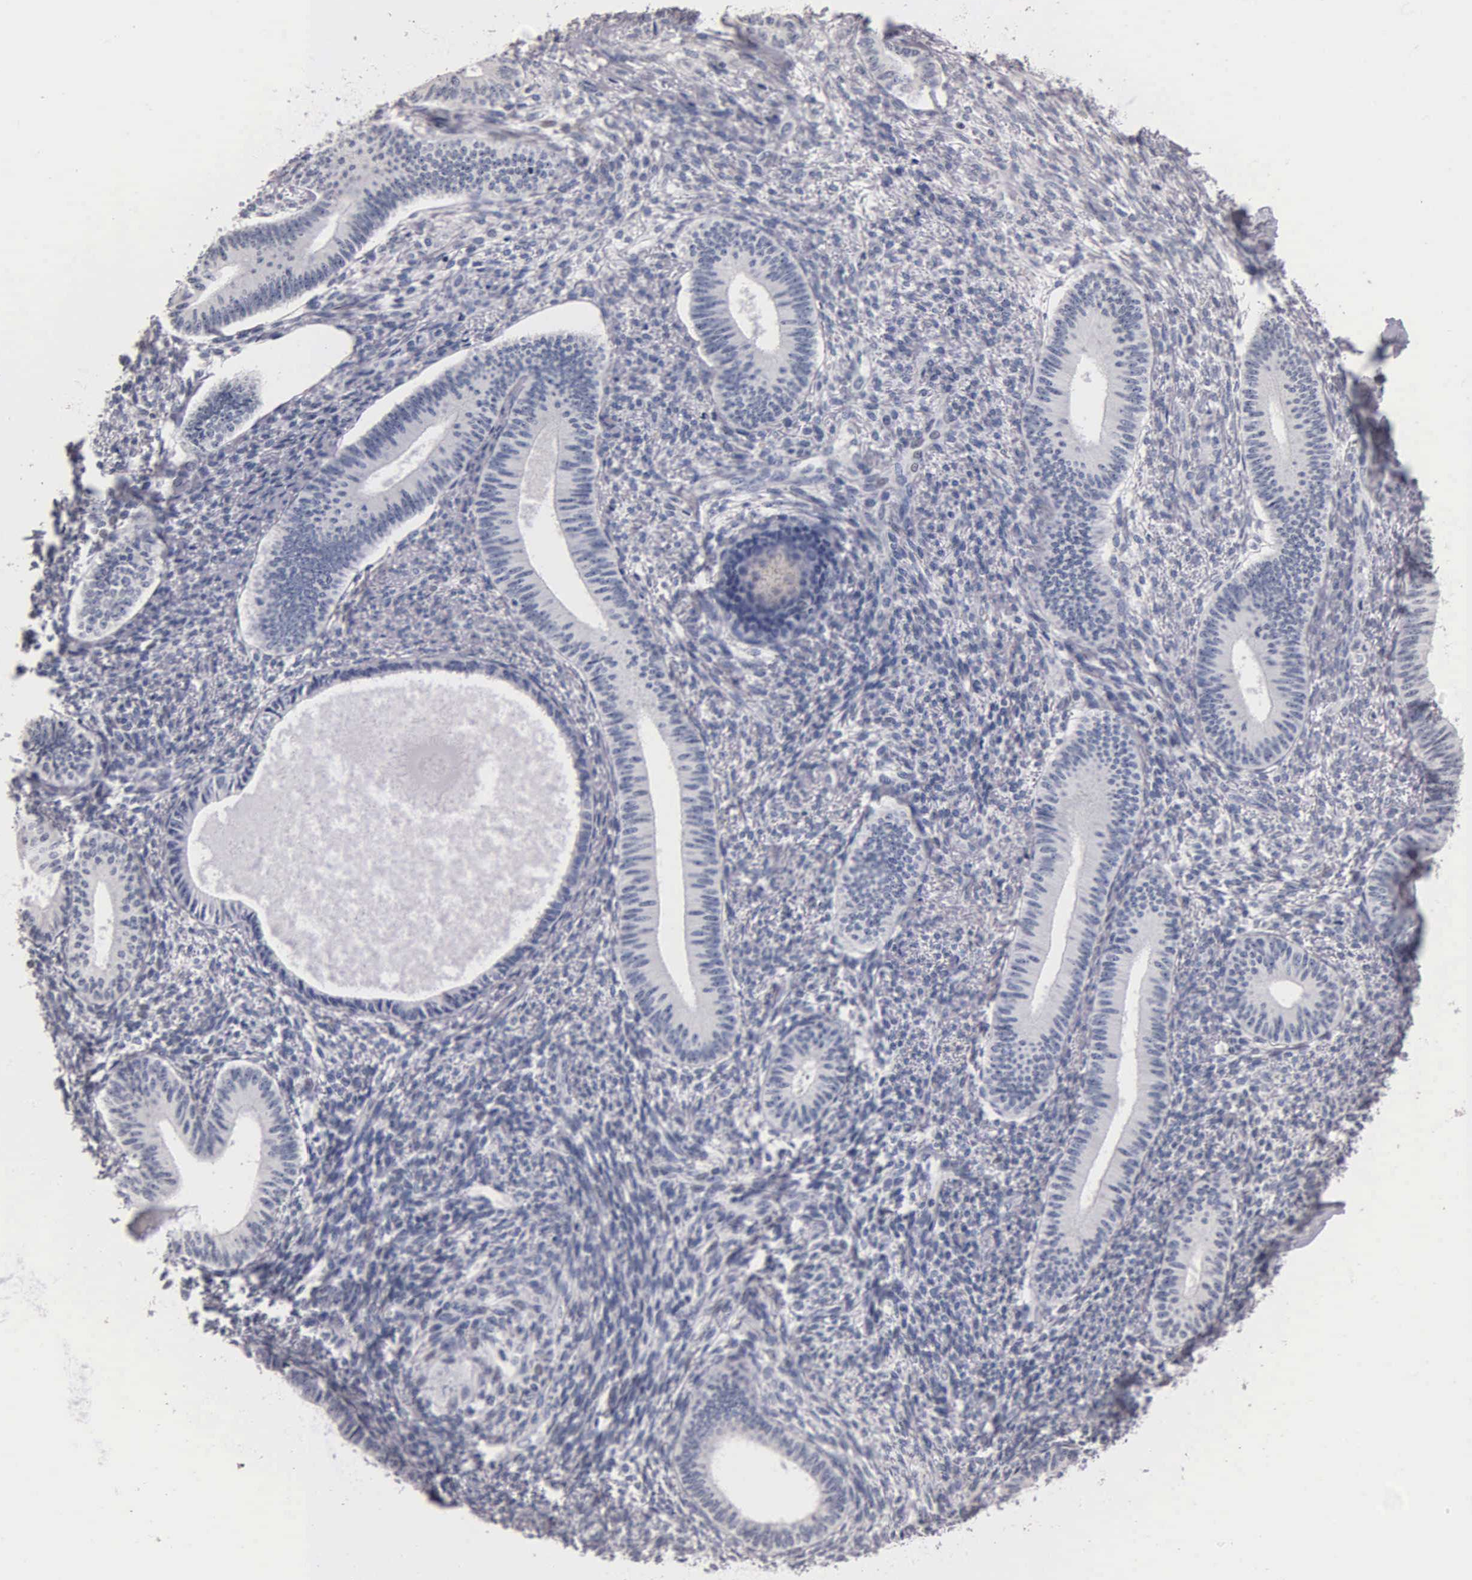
{"staining": {"intensity": "negative", "quantity": "none", "location": "none"}, "tissue": "endometrium", "cell_type": "Cells in endometrial stroma", "image_type": "normal", "snomed": [{"axis": "morphology", "description": "Normal tissue, NOS"}, {"axis": "topography", "description": "Endometrium"}], "caption": "Immunohistochemical staining of unremarkable human endometrium shows no significant expression in cells in endometrial stroma. (DAB (3,3'-diaminobenzidine) immunohistochemistry (IHC) with hematoxylin counter stain).", "gene": "SST", "patient": {"sex": "female", "age": 82}}